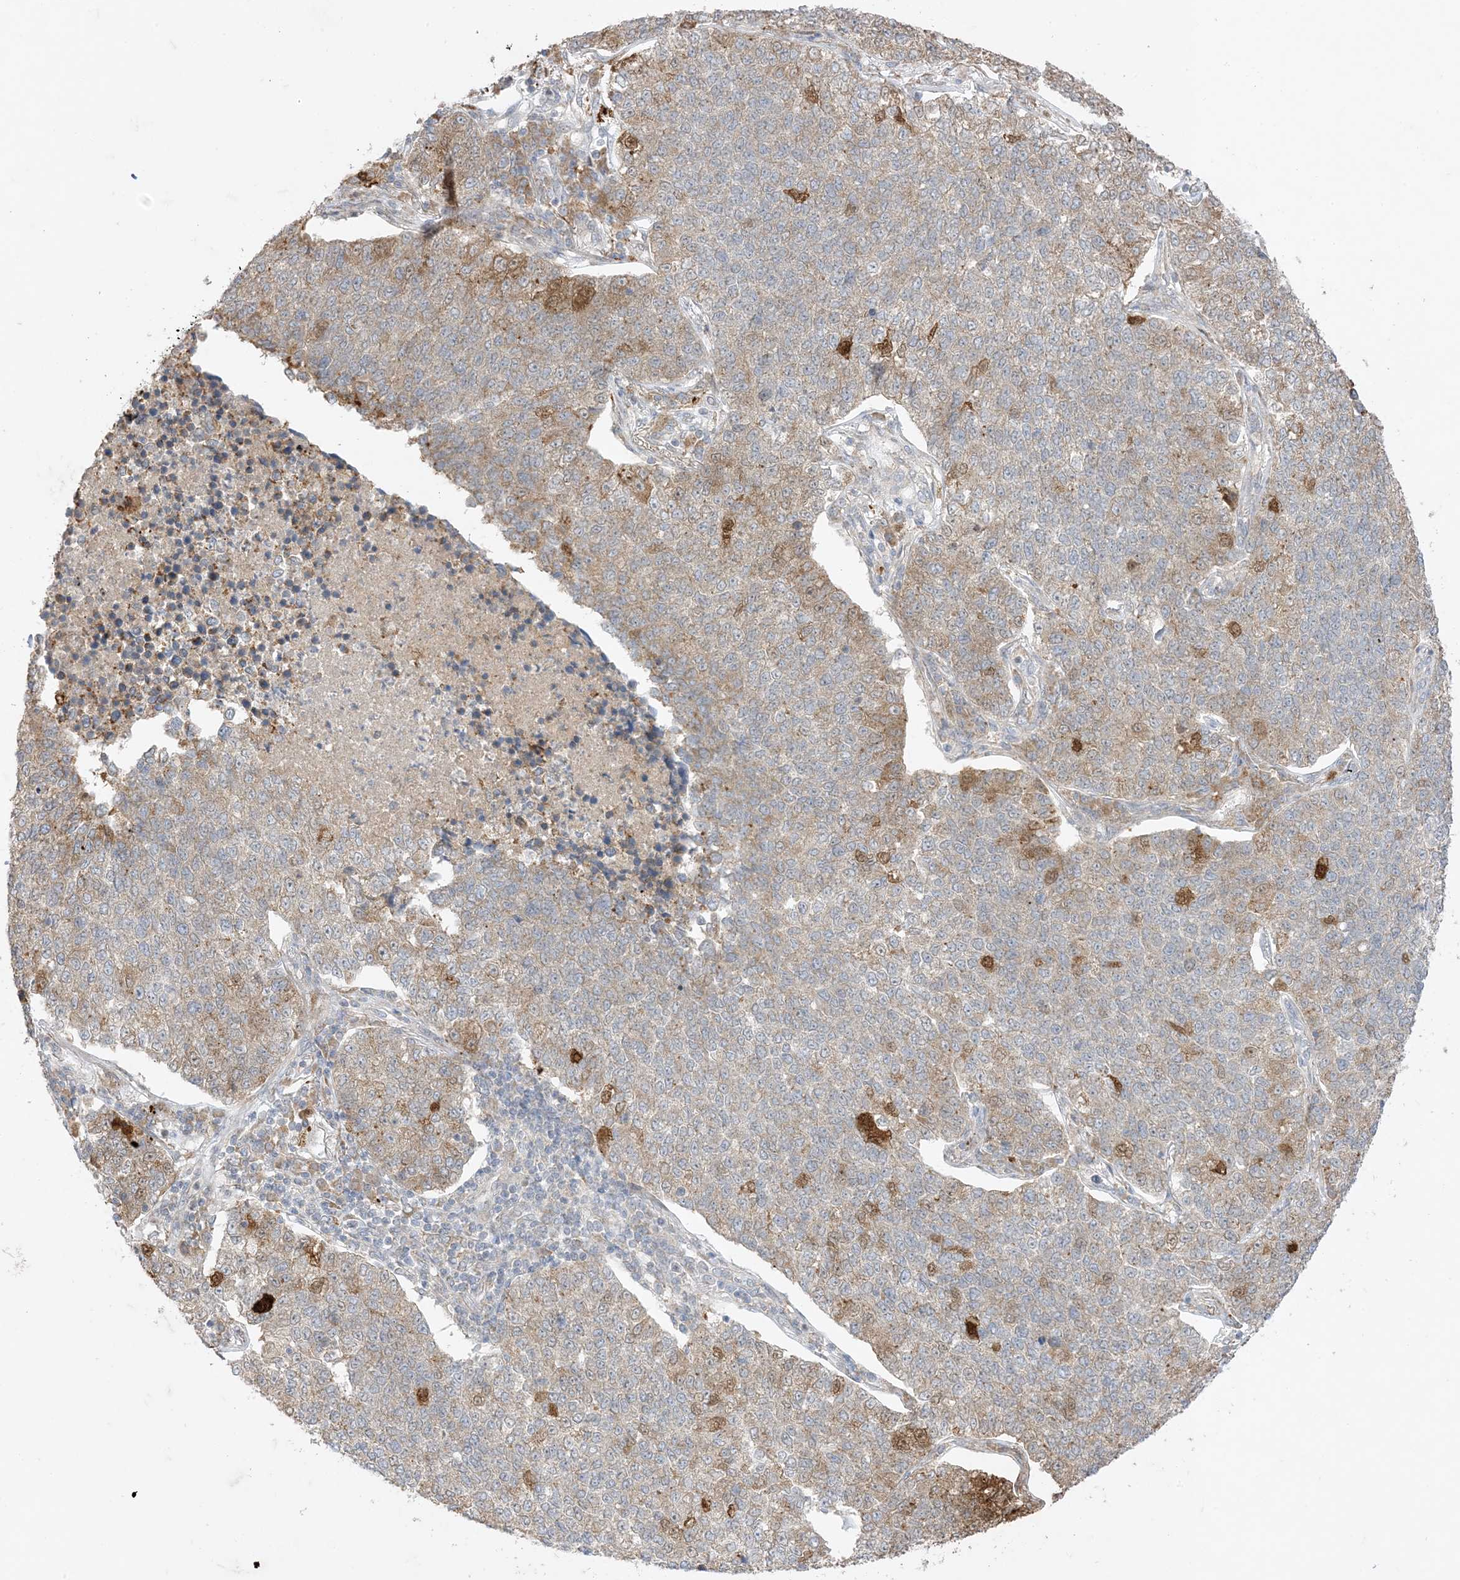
{"staining": {"intensity": "moderate", "quantity": "<25%", "location": "cytoplasmic/membranous"}, "tissue": "lung cancer", "cell_type": "Tumor cells", "image_type": "cancer", "snomed": [{"axis": "morphology", "description": "Adenocarcinoma, NOS"}, {"axis": "topography", "description": "Lung"}], "caption": "About <25% of tumor cells in human lung cancer (adenocarcinoma) exhibit moderate cytoplasmic/membranous protein staining as visualized by brown immunohistochemical staining.", "gene": "ODC1", "patient": {"sex": "male", "age": 49}}